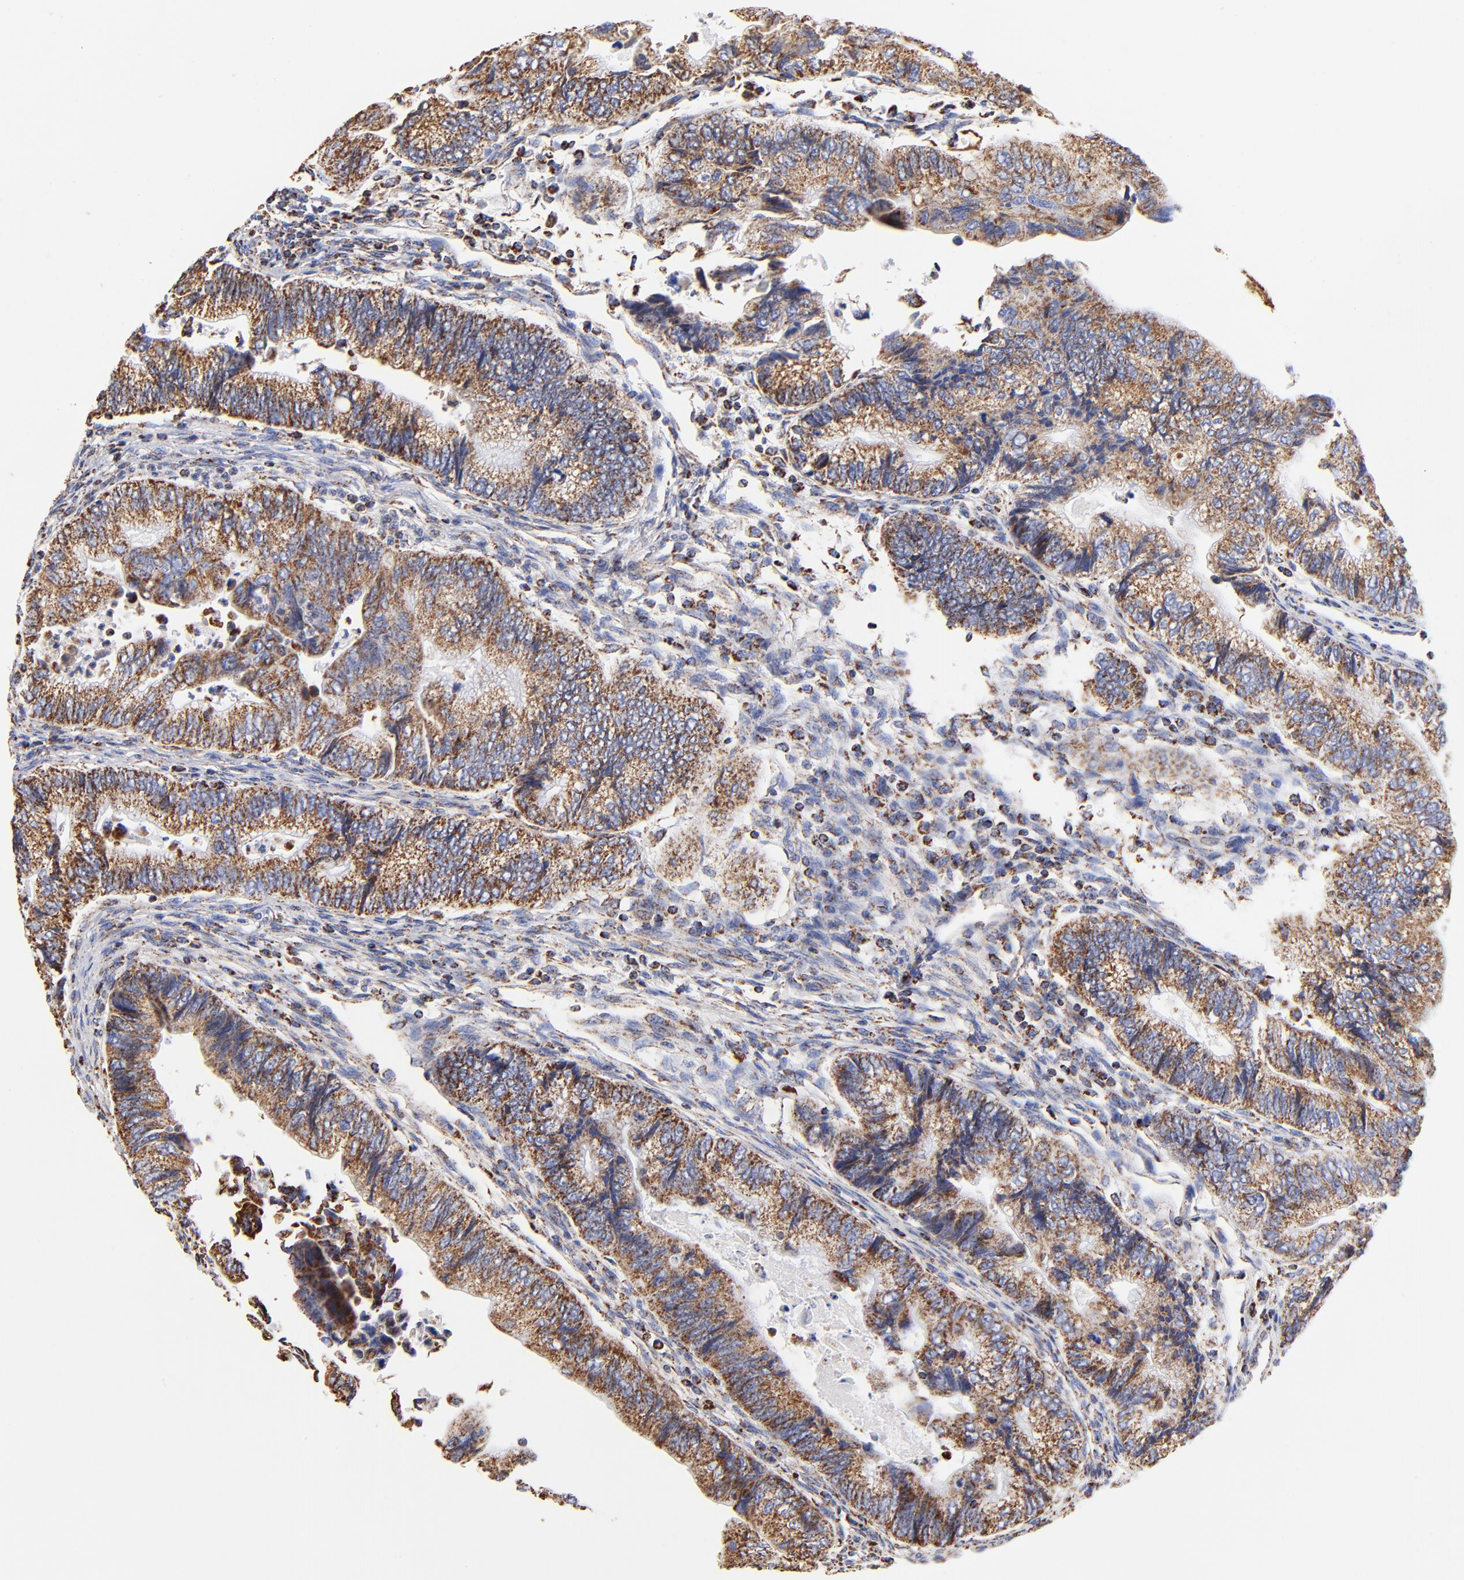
{"staining": {"intensity": "strong", "quantity": ">75%", "location": "cytoplasmic/membranous"}, "tissue": "colorectal cancer", "cell_type": "Tumor cells", "image_type": "cancer", "snomed": [{"axis": "morphology", "description": "Adenocarcinoma, NOS"}, {"axis": "topography", "description": "Colon"}], "caption": "DAB (3,3'-diaminobenzidine) immunohistochemical staining of adenocarcinoma (colorectal) exhibits strong cytoplasmic/membranous protein positivity in approximately >75% of tumor cells. (IHC, brightfield microscopy, high magnification).", "gene": "PHB1", "patient": {"sex": "female", "age": 11}}